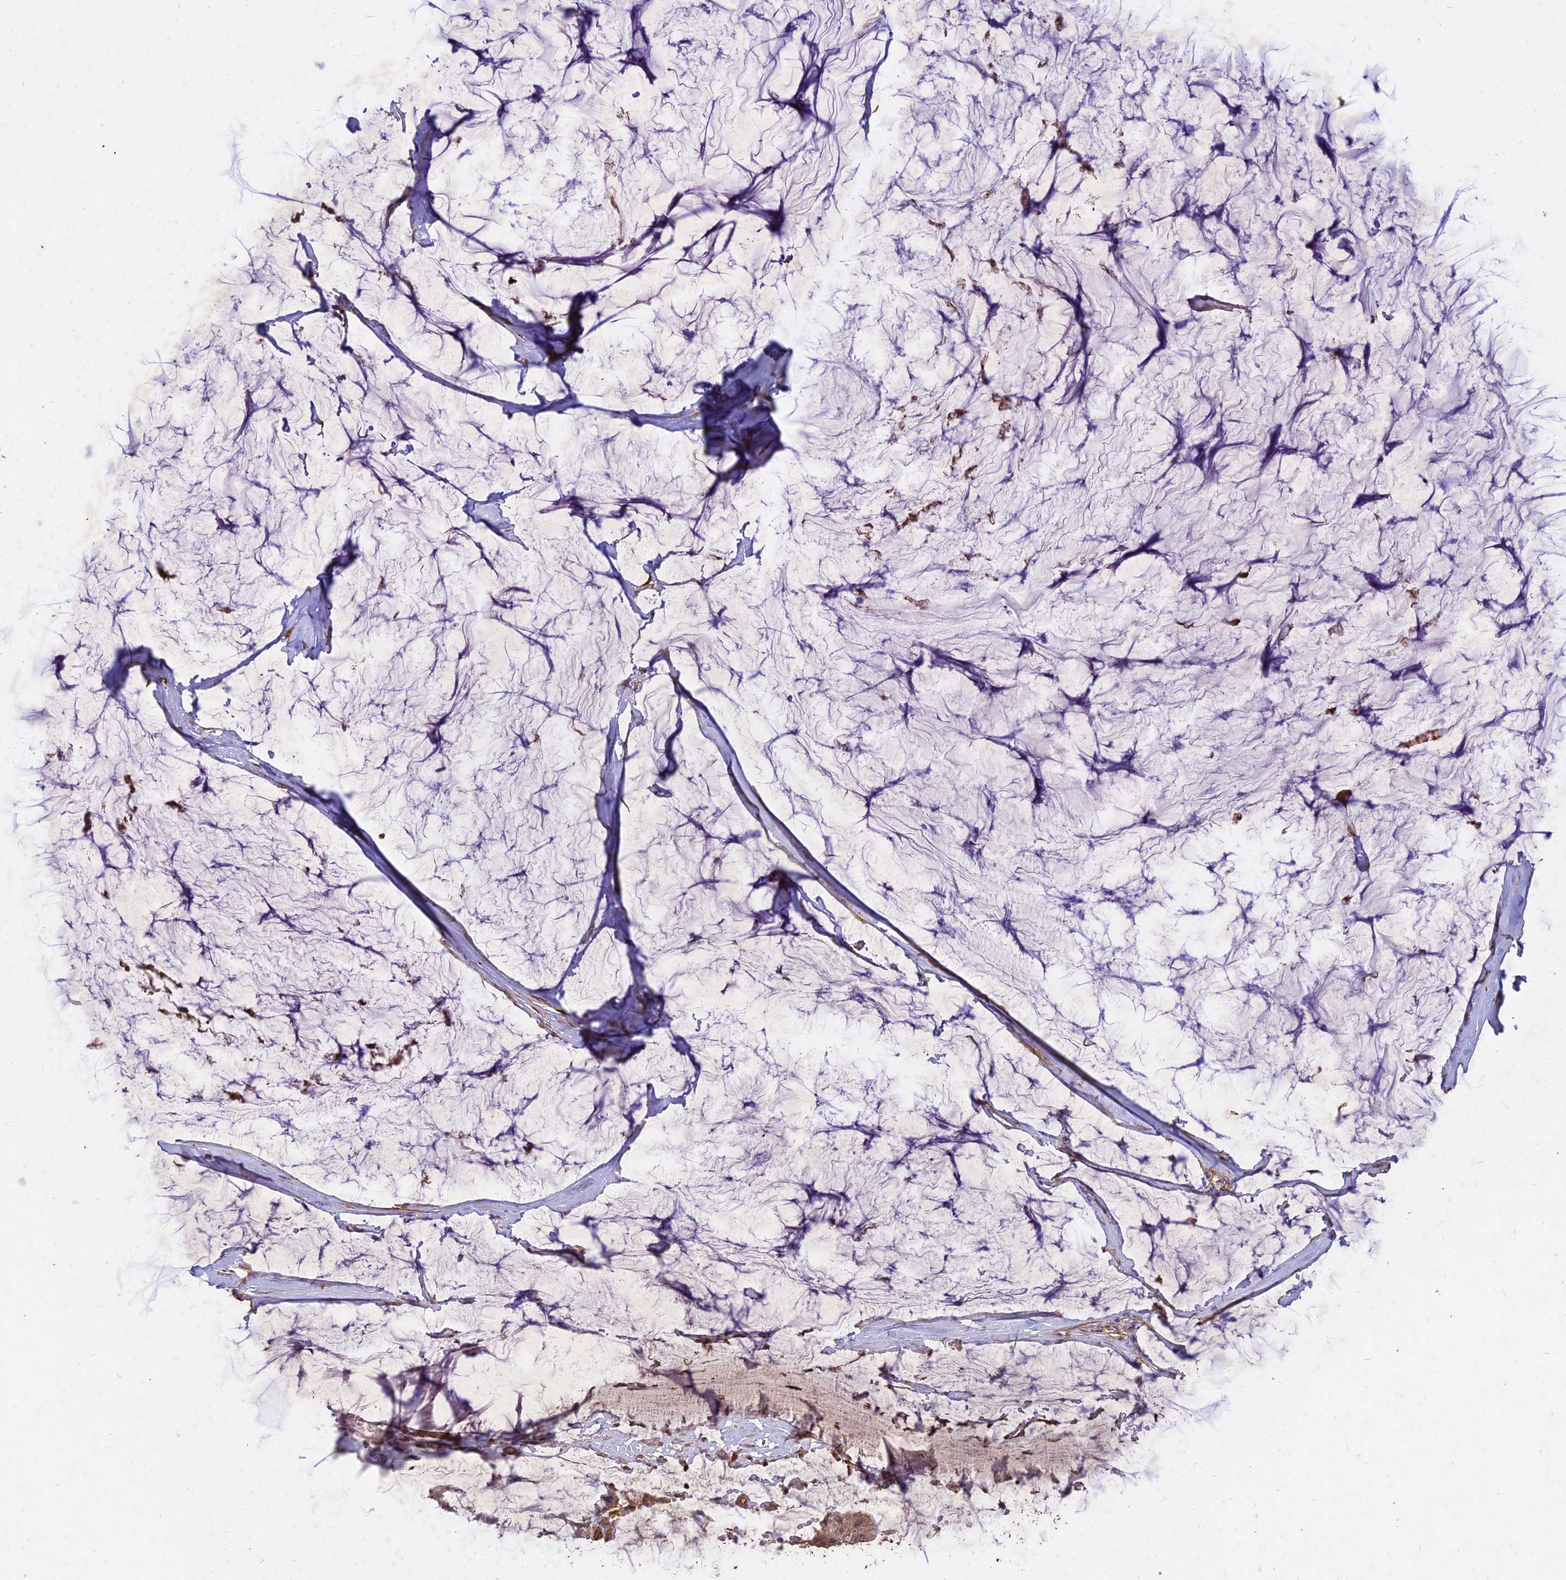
{"staining": {"intensity": "moderate", "quantity": ">75%", "location": "cytoplasmic/membranous"}, "tissue": "ovarian cancer", "cell_type": "Tumor cells", "image_type": "cancer", "snomed": [{"axis": "morphology", "description": "Cystadenocarcinoma, mucinous, NOS"}, {"axis": "topography", "description": "Ovary"}], "caption": "DAB (3,3'-diaminobenzidine) immunohistochemical staining of ovarian mucinous cystadenocarcinoma displays moderate cytoplasmic/membranous protein staining in about >75% of tumor cells. The staining is performed using DAB brown chromogen to label protein expression. The nuclei are counter-stained blue using hematoxylin.", "gene": "SAC3D1", "patient": {"sex": "female", "age": 39}}